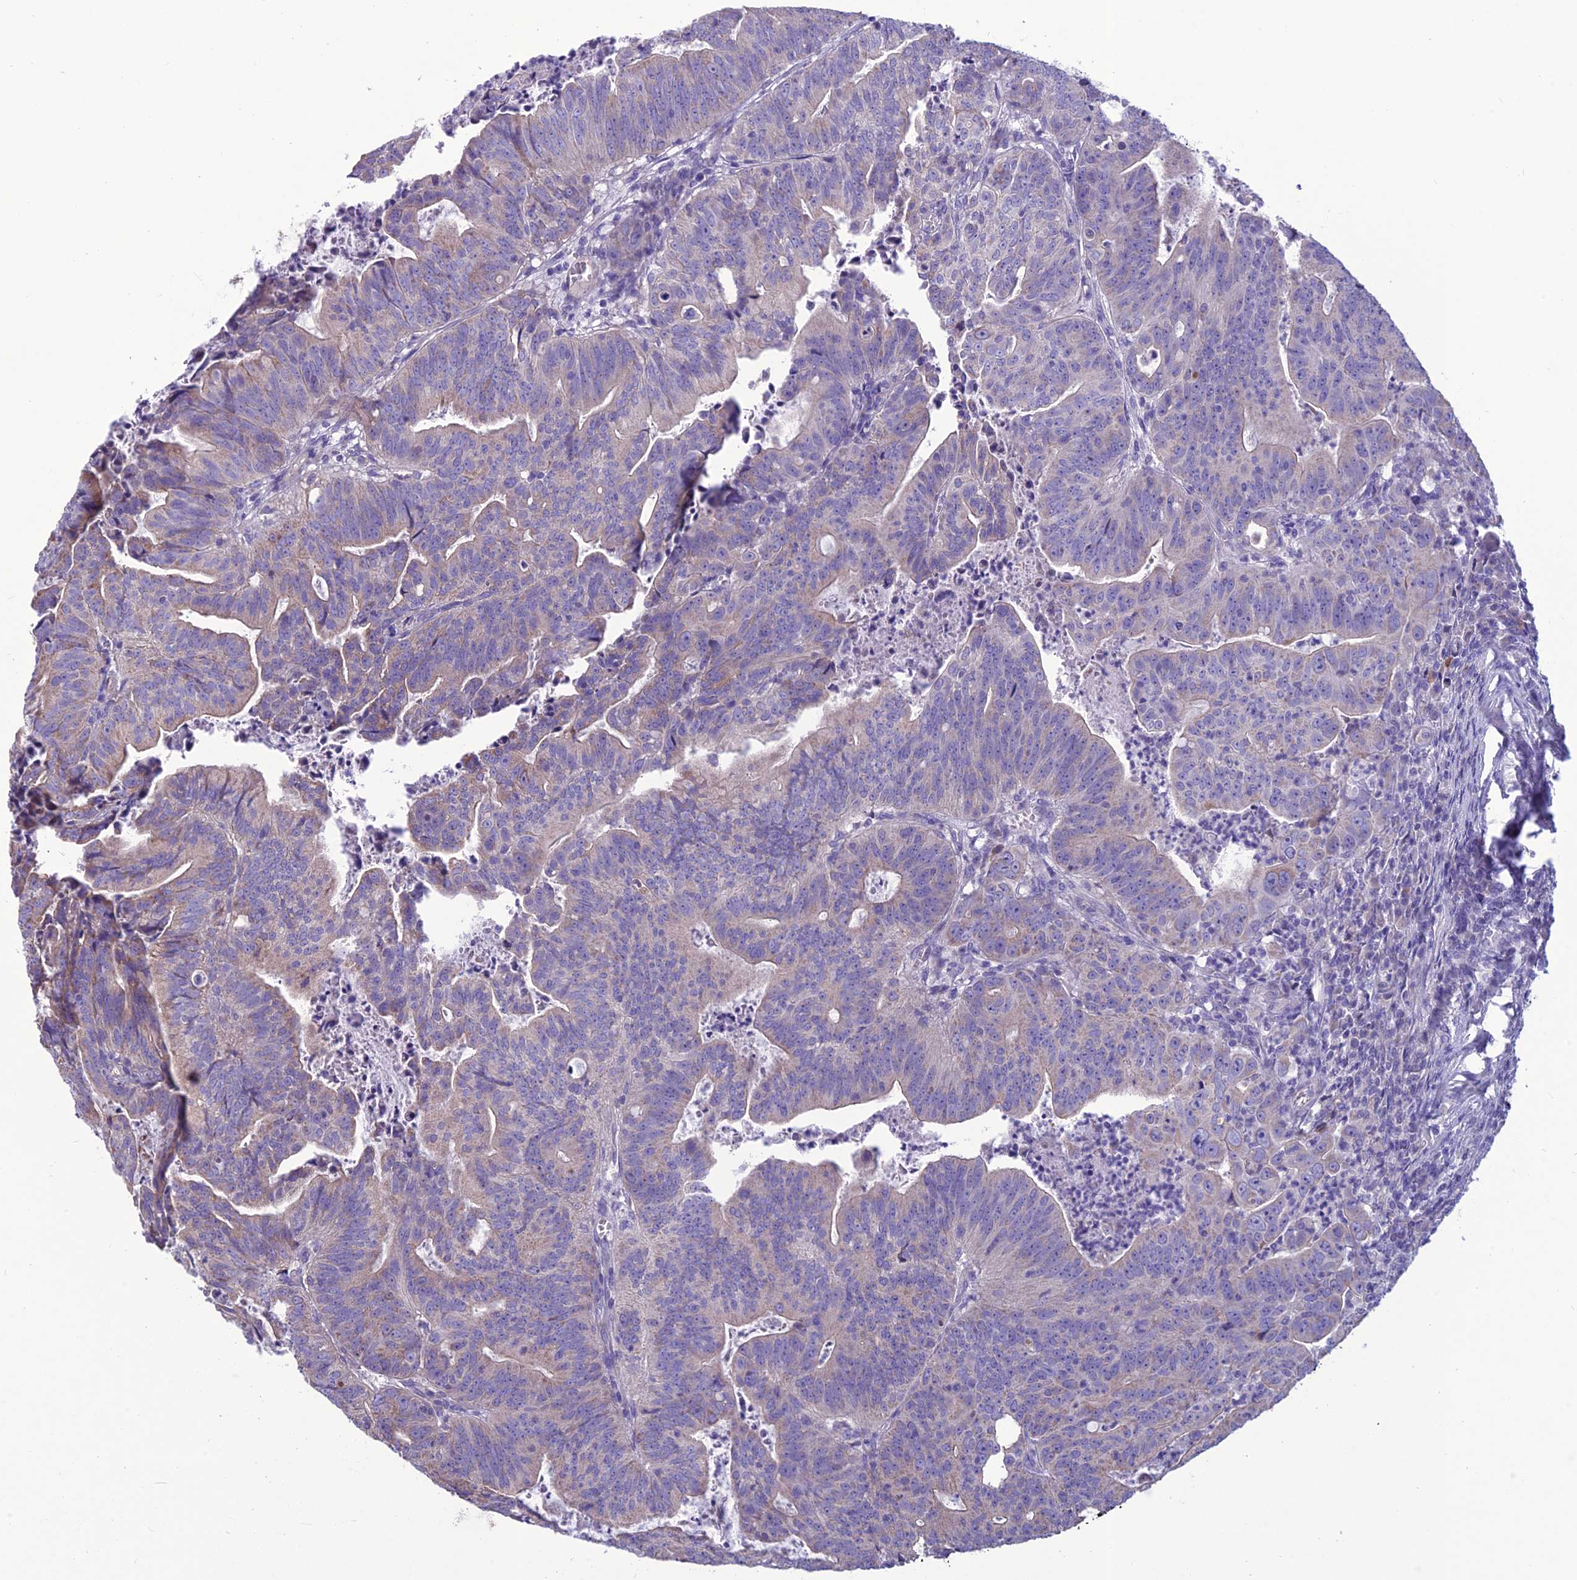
{"staining": {"intensity": "weak", "quantity": "<25%", "location": "cytoplasmic/membranous"}, "tissue": "colorectal cancer", "cell_type": "Tumor cells", "image_type": "cancer", "snomed": [{"axis": "morphology", "description": "Adenocarcinoma, NOS"}, {"axis": "topography", "description": "Rectum"}], "caption": "There is no significant positivity in tumor cells of colorectal cancer (adenocarcinoma).", "gene": "BHMT2", "patient": {"sex": "male", "age": 69}}